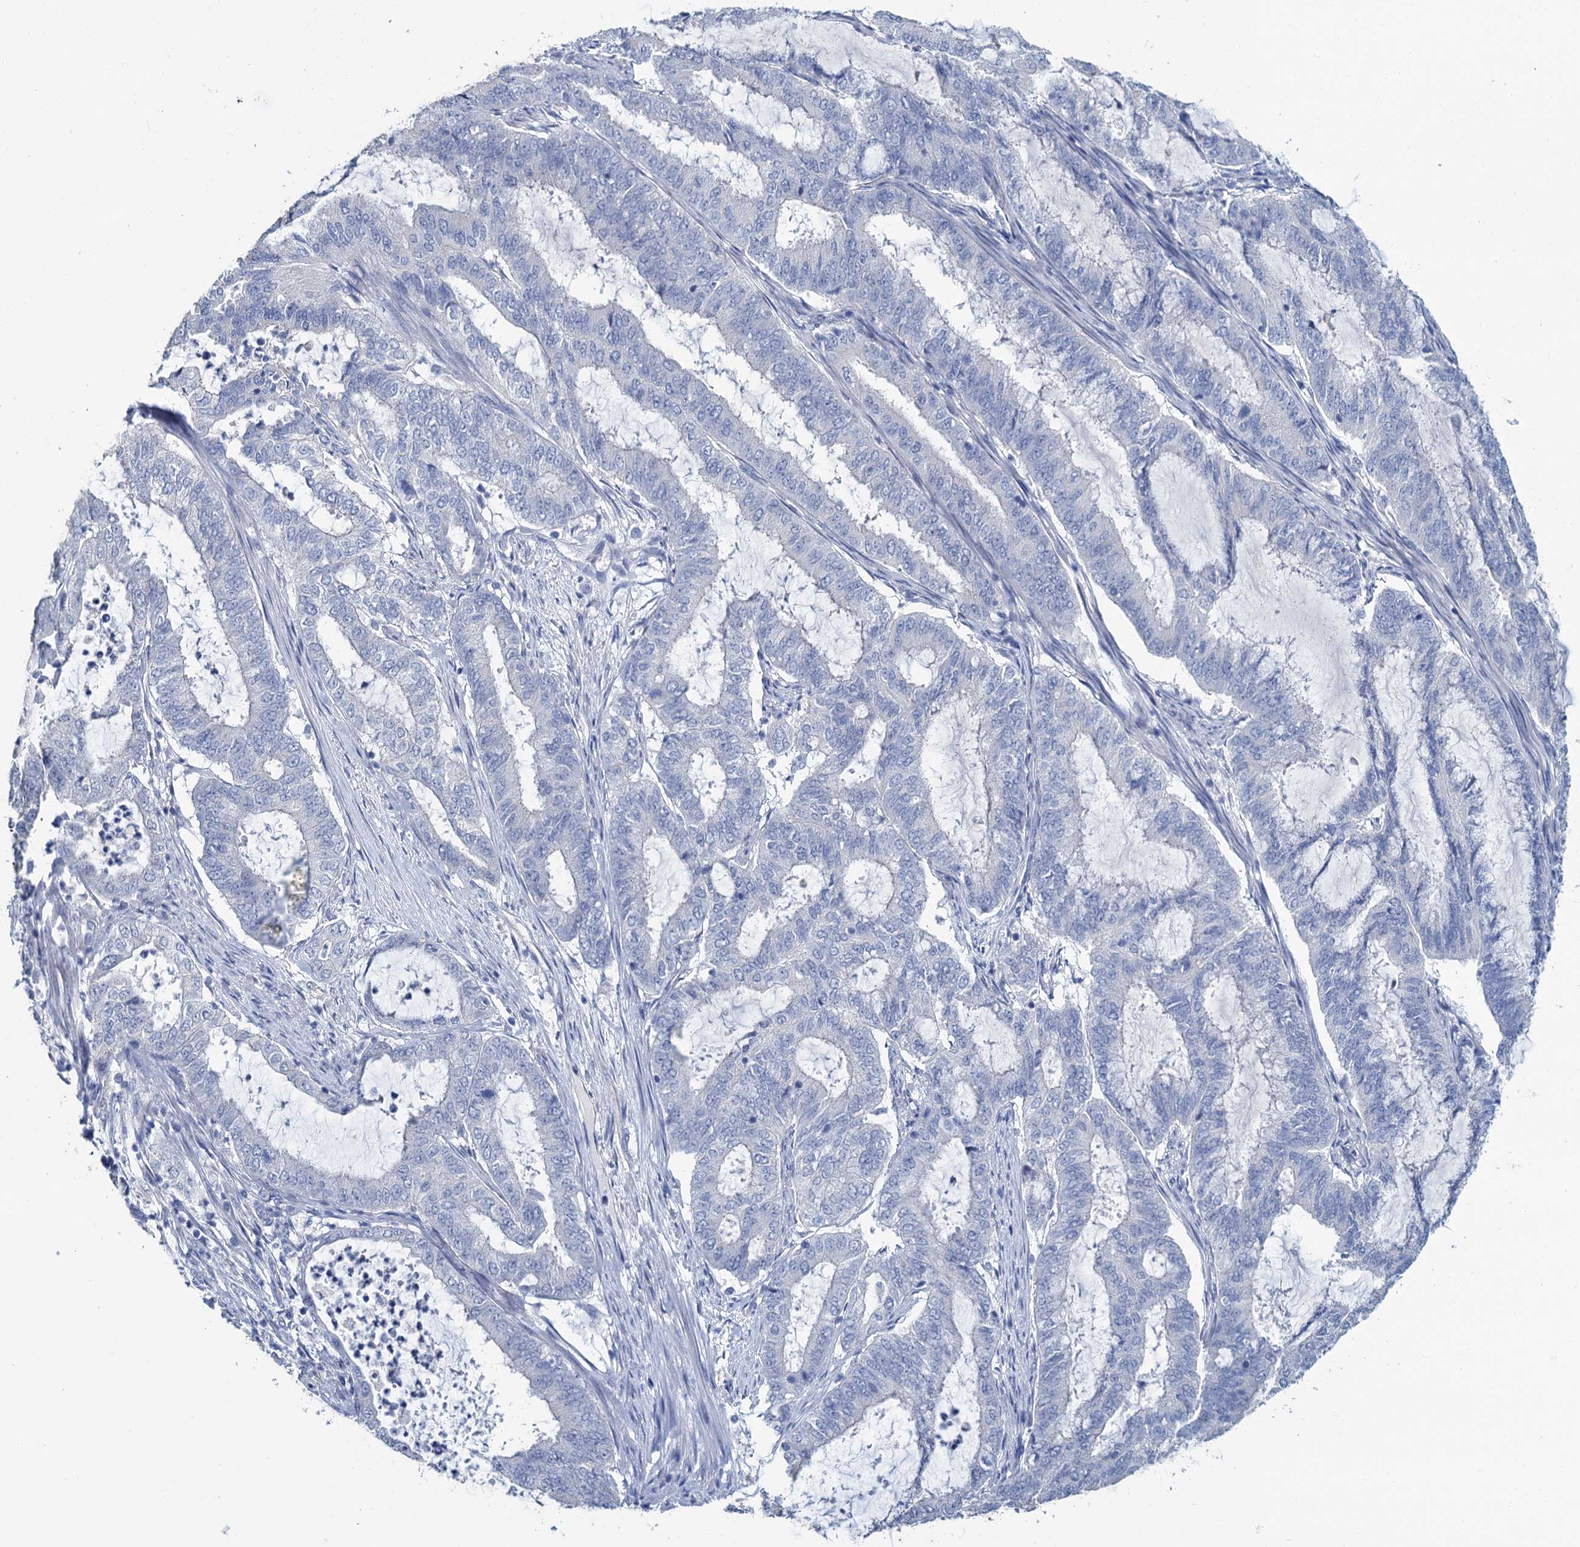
{"staining": {"intensity": "negative", "quantity": "none", "location": "none"}, "tissue": "endometrial cancer", "cell_type": "Tumor cells", "image_type": "cancer", "snomed": [{"axis": "morphology", "description": "Adenocarcinoma, NOS"}, {"axis": "topography", "description": "Endometrium"}], "caption": "This histopathology image is of endometrial adenocarcinoma stained with immunohistochemistry (IHC) to label a protein in brown with the nuclei are counter-stained blue. There is no positivity in tumor cells.", "gene": "SNCB", "patient": {"sex": "female", "age": 51}}